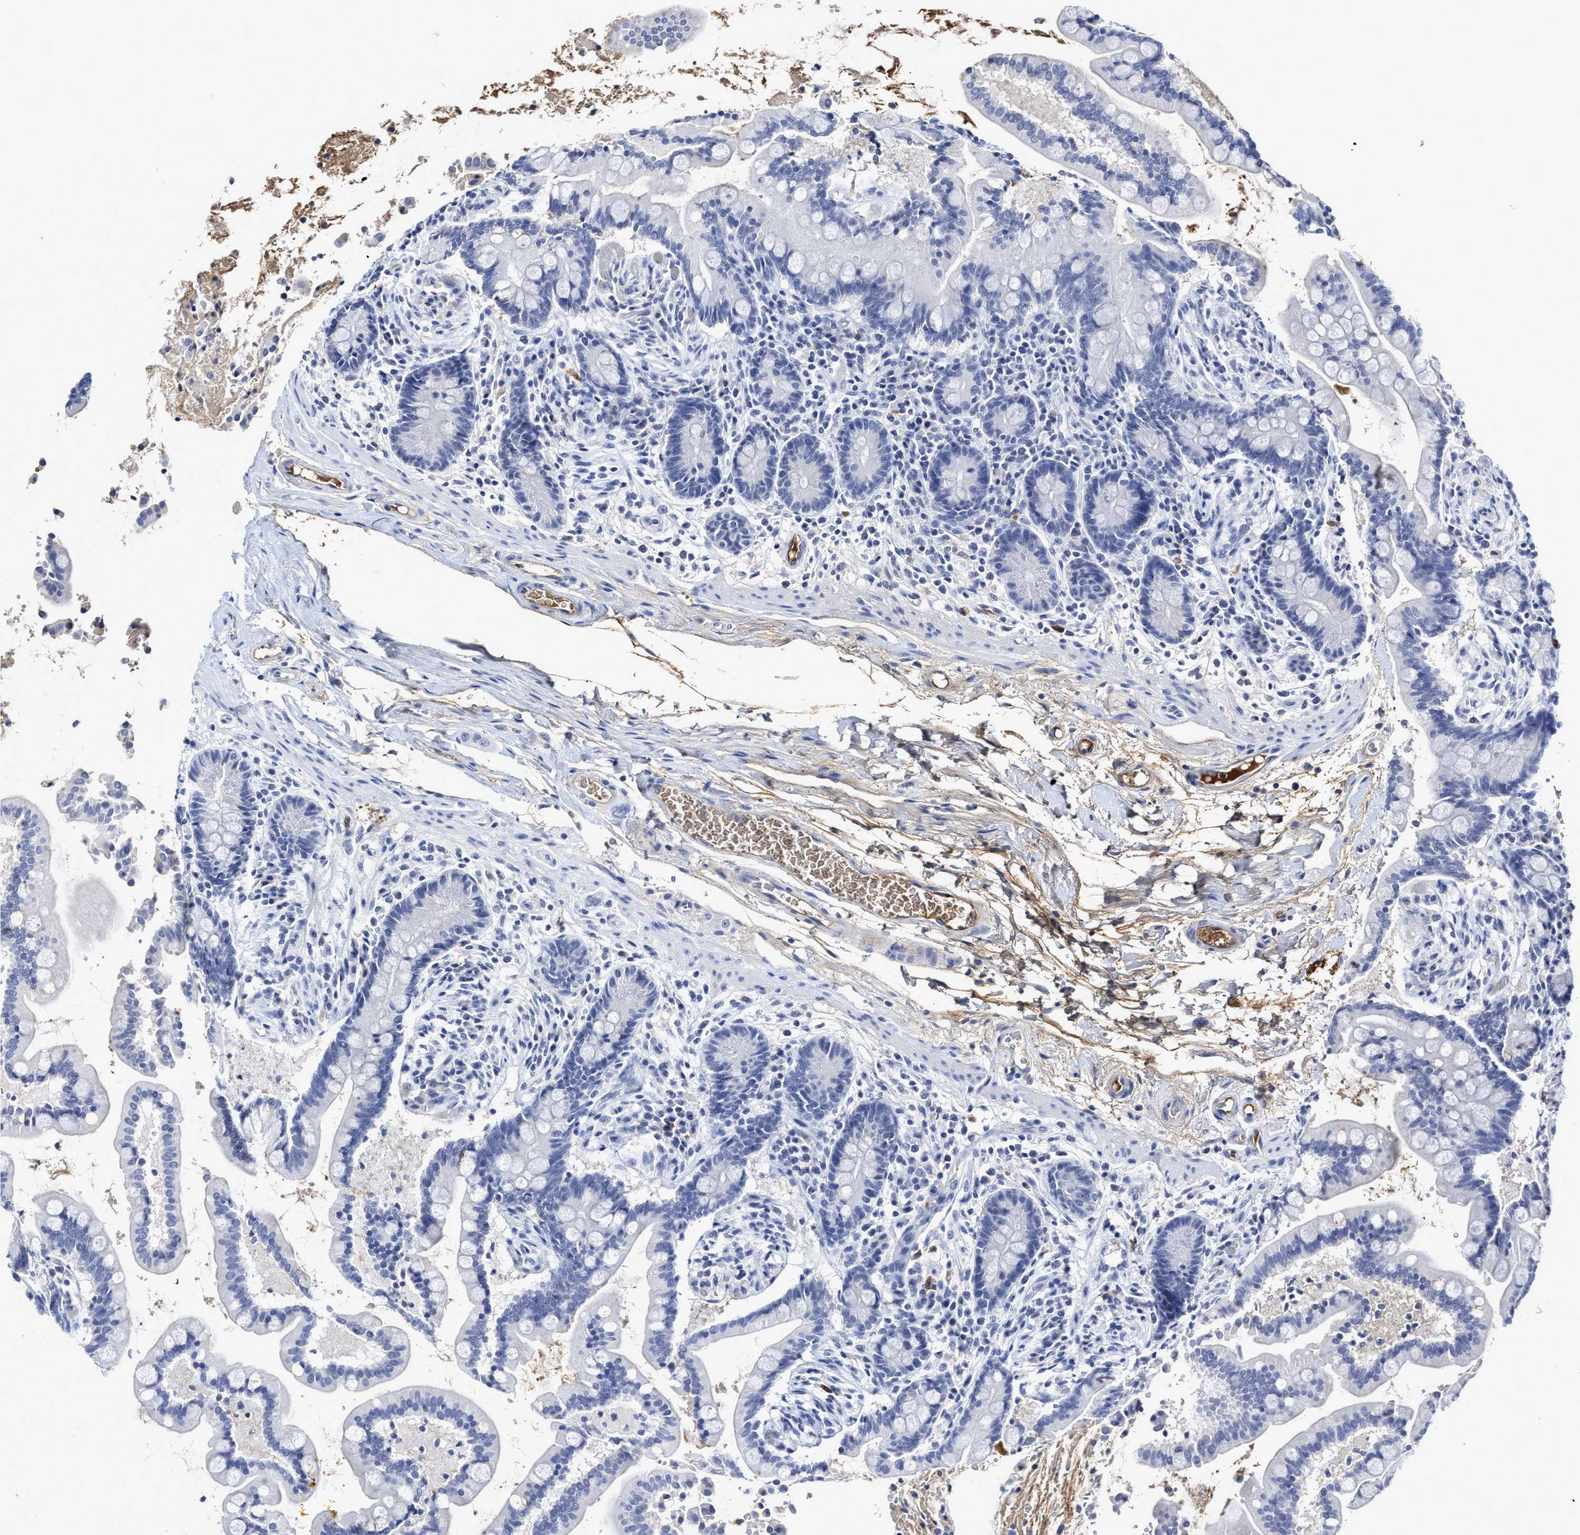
{"staining": {"intensity": "moderate", "quantity": ">75%", "location": "cytoplasmic/membranous"}, "tissue": "colon", "cell_type": "Endothelial cells", "image_type": "normal", "snomed": [{"axis": "morphology", "description": "Normal tissue, NOS"}, {"axis": "topography", "description": "Colon"}], "caption": "Protein expression analysis of unremarkable colon demonstrates moderate cytoplasmic/membranous expression in about >75% of endothelial cells.", "gene": "C2", "patient": {"sex": "male", "age": 73}}